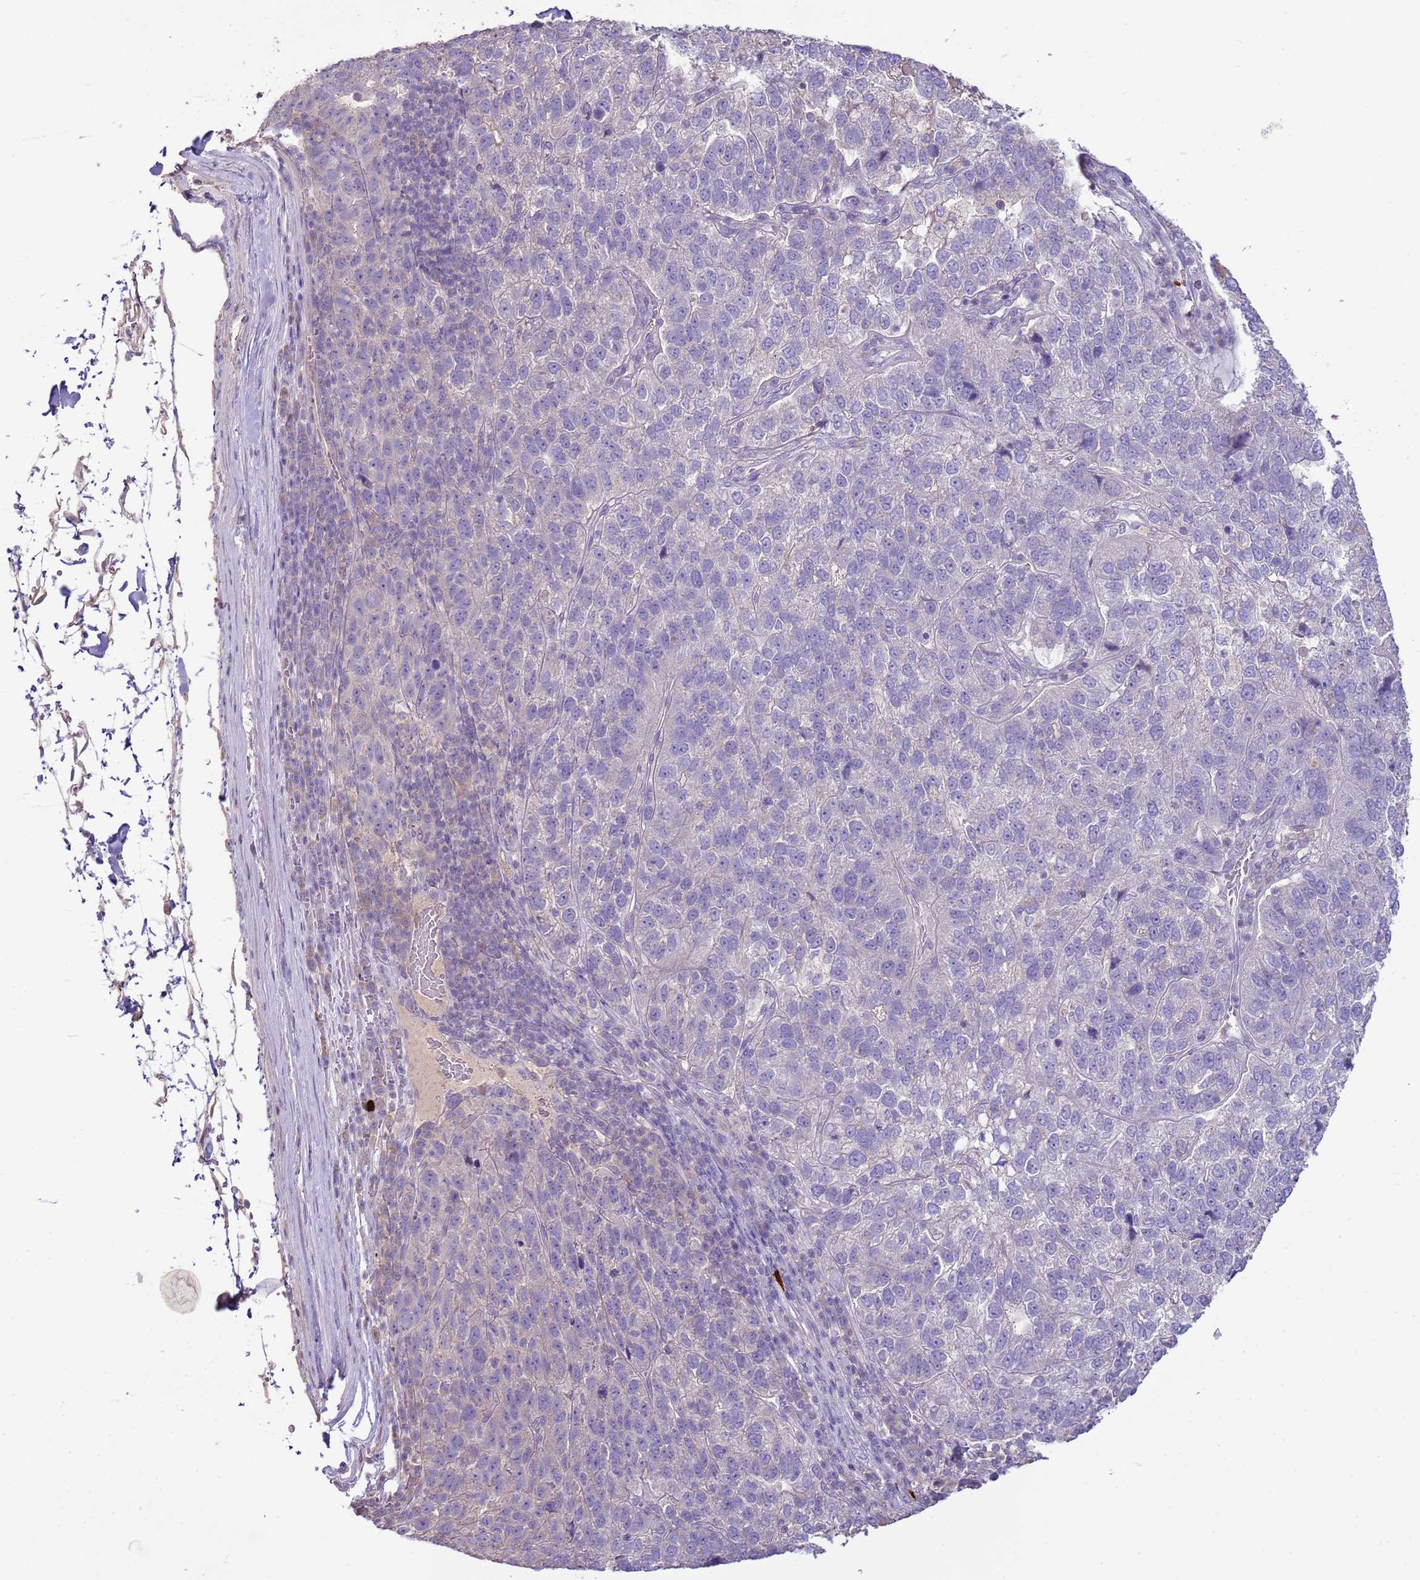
{"staining": {"intensity": "negative", "quantity": "none", "location": "none"}, "tissue": "pancreatic cancer", "cell_type": "Tumor cells", "image_type": "cancer", "snomed": [{"axis": "morphology", "description": "Adenocarcinoma, NOS"}, {"axis": "topography", "description": "Pancreas"}], "caption": "Immunohistochemistry of adenocarcinoma (pancreatic) reveals no staining in tumor cells. (DAB (3,3'-diaminobenzidine) immunohistochemistry, high magnification).", "gene": "IL2RG", "patient": {"sex": "female", "age": 61}}